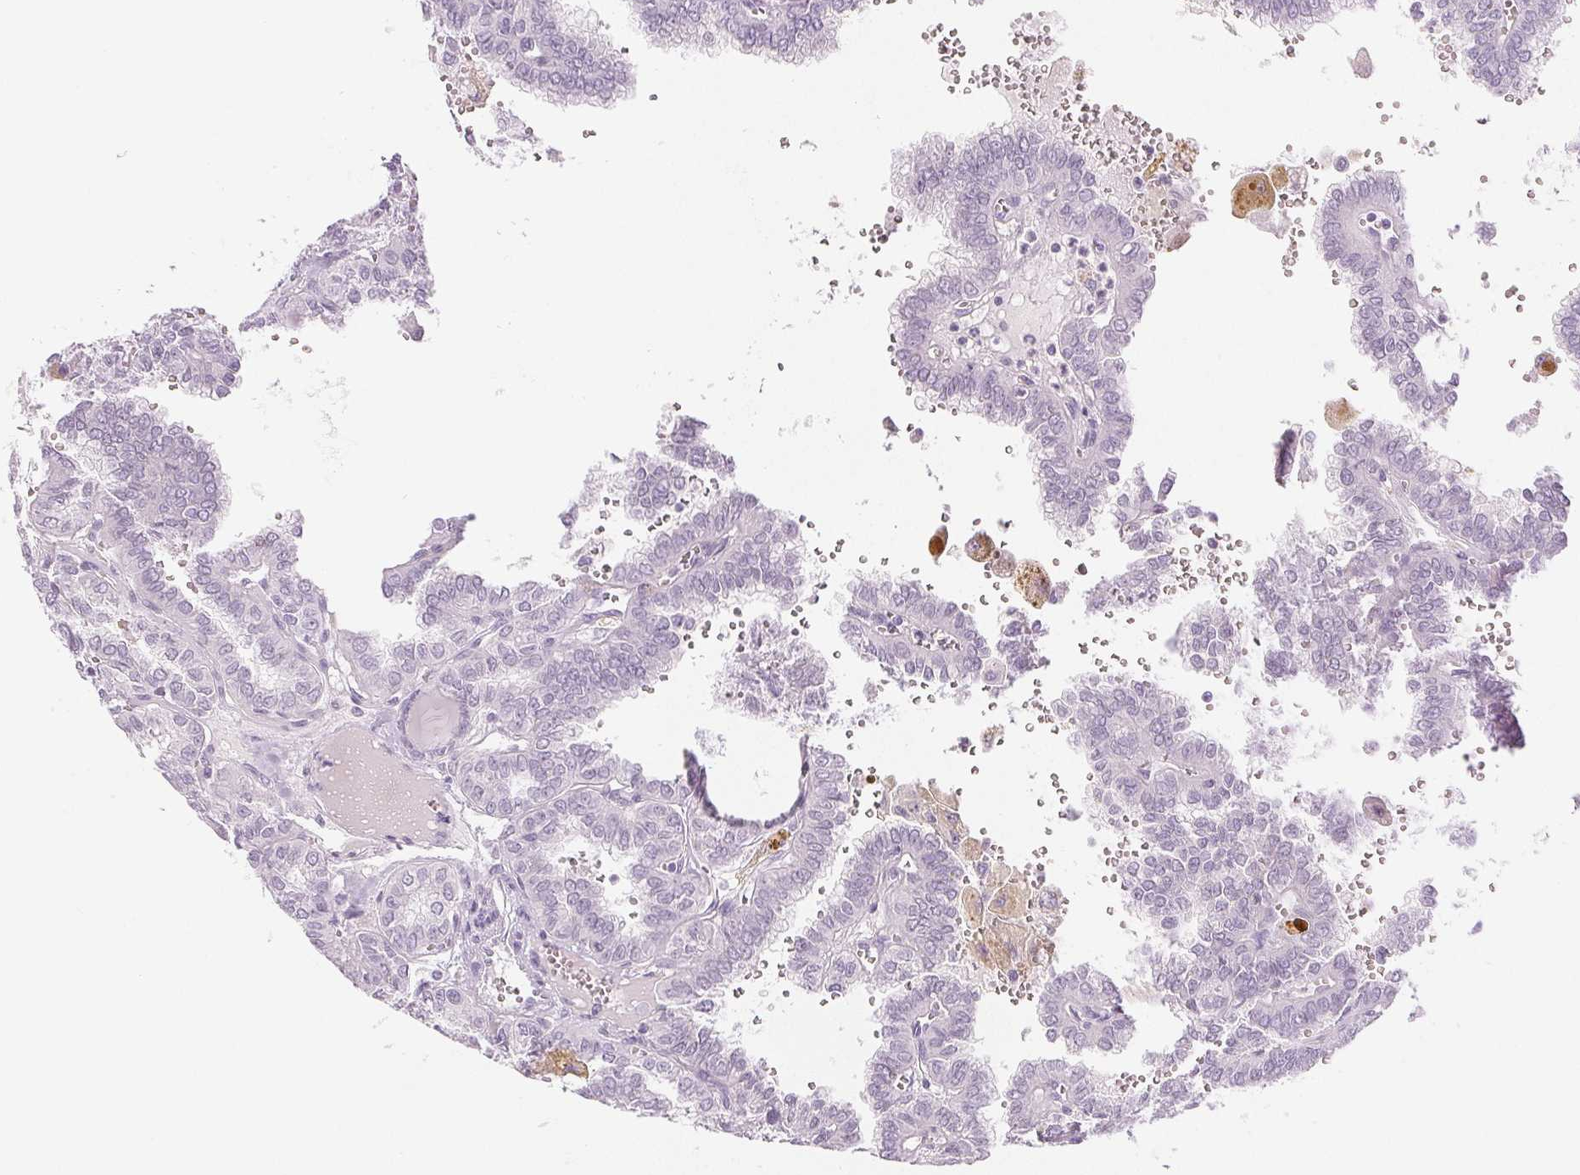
{"staining": {"intensity": "negative", "quantity": "none", "location": "none"}, "tissue": "thyroid cancer", "cell_type": "Tumor cells", "image_type": "cancer", "snomed": [{"axis": "morphology", "description": "Papillary adenocarcinoma, NOS"}, {"axis": "topography", "description": "Thyroid gland"}], "caption": "The micrograph displays no staining of tumor cells in thyroid cancer.", "gene": "EHHADH", "patient": {"sex": "female", "age": 41}}